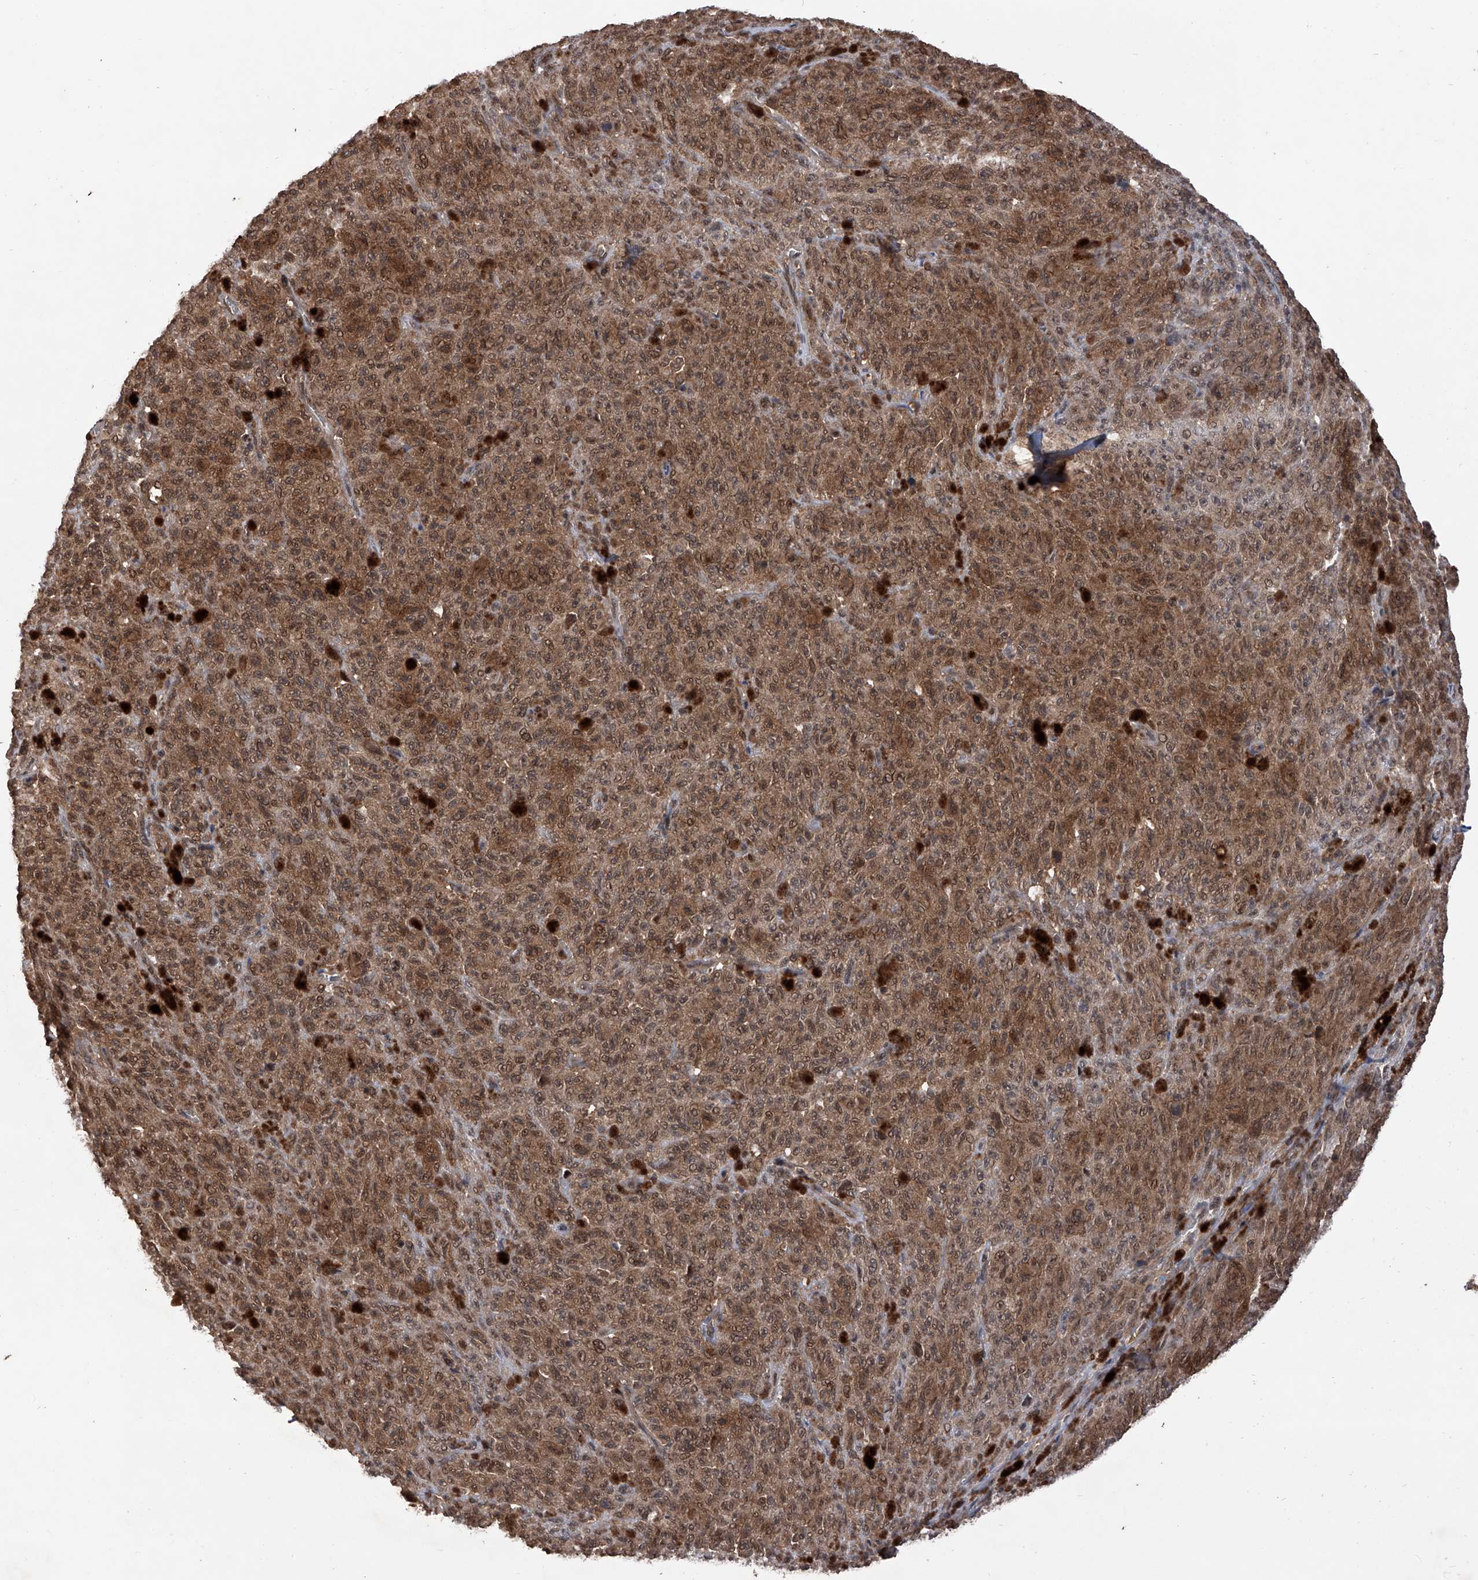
{"staining": {"intensity": "moderate", "quantity": ">75%", "location": "cytoplasmic/membranous,nuclear"}, "tissue": "melanoma", "cell_type": "Tumor cells", "image_type": "cancer", "snomed": [{"axis": "morphology", "description": "Malignant melanoma, NOS"}, {"axis": "topography", "description": "Skin"}], "caption": "Immunohistochemical staining of human malignant melanoma demonstrates medium levels of moderate cytoplasmic/membranous and nuclear expression in approximately >75% of tumor cells. (DAB (3,3'-diaminobenzidine) IHC, brown staining for protein, blue staining for nuclei).", "gene": "LYSMD4", "patient": {"sex": "female", "age": 82}}